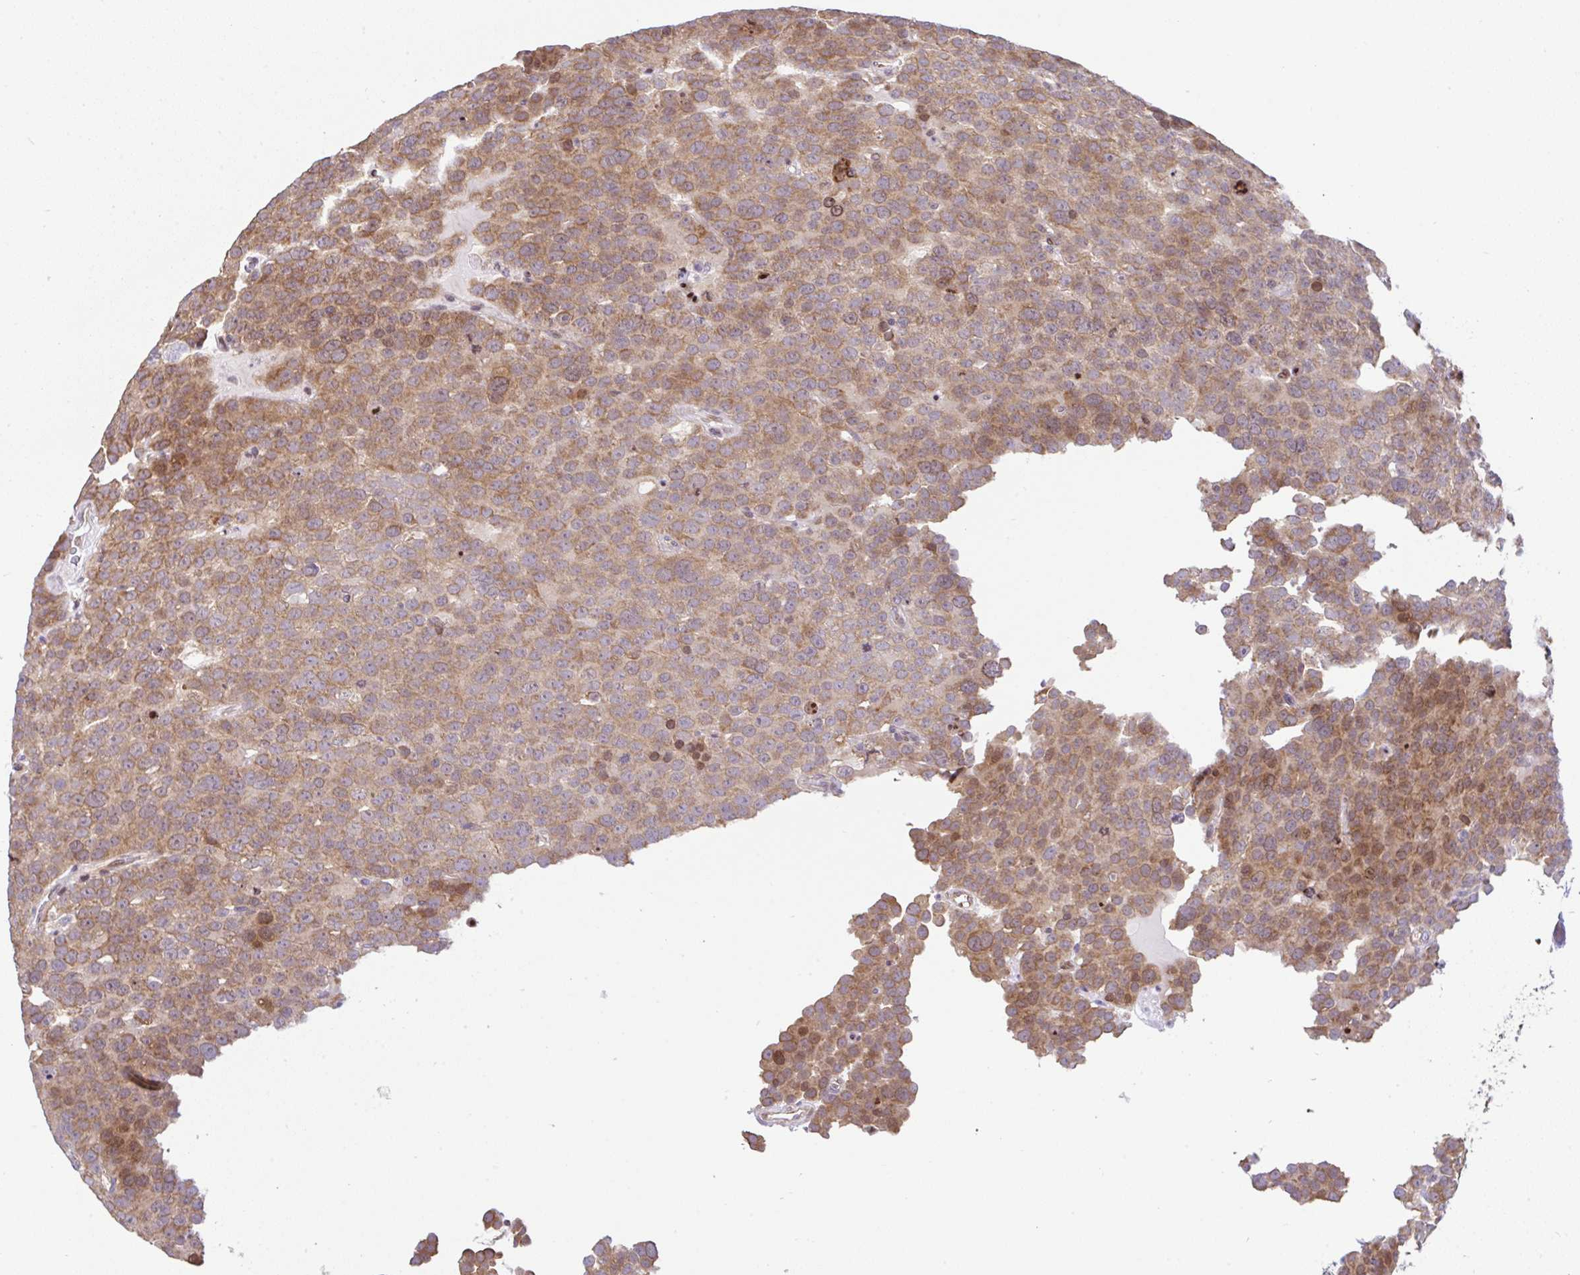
{"staining": {"intensity": "moderate", "quantity": ">75%", "location": "cytoplasmic/membranous"}, "tissue": "testis cancer", "cell_type": "Tumor cells", "image_type": "cancer", "snomed": [{"axis": "morphology", "description": "Seminoma, NOS"}, {"axis": "topography", "description": "Testis"}], "caption": "This is an image of IHC staining of testis cancer, which shows moderate expression in the cytoplasmic/membranous of tumor cells.", "gene": "FIGNL1", "patient": {"sex": "male", "age": 71}}